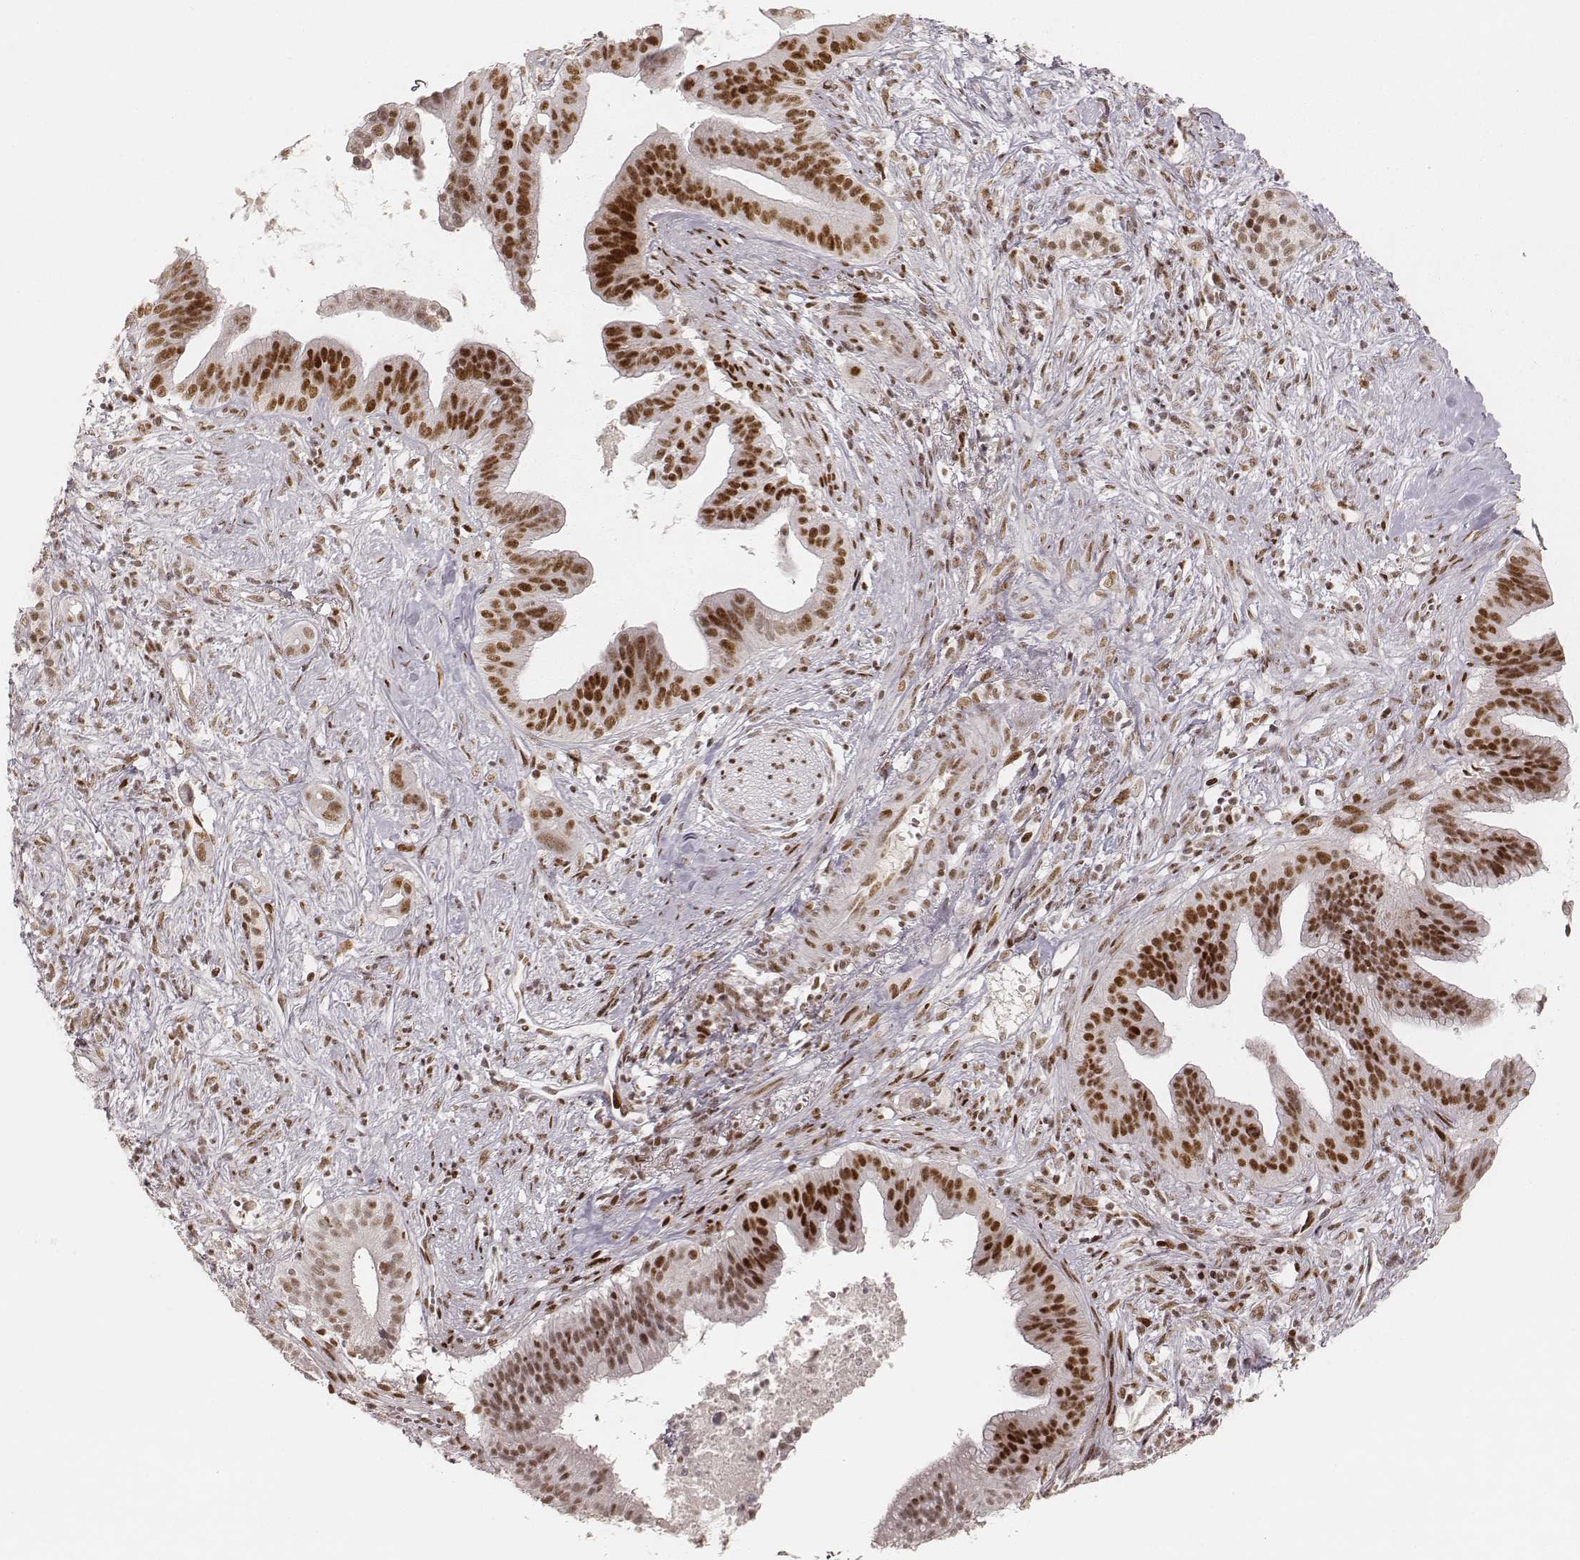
{"staining": {"intensity": "strong", "quantity": ">75%", "location": "nuclear"}, "tissue": "pancreatic cancer", "cell_type": "Tumor cells", "image_type": "cancer", "snomed": [{"axis": "morphology", "description": "Adenocarcinoma, NOS"}, {"axis": "topography", "description": "Pancreas"}], "caption": "A histopathology image of adenocarcinoma (pancreatic) stained for a protein demonstrates strong nuclear brown staining in tumor cells.", "gene": "HNRNPC", "patient": {"sex": "male", "age": 61}}